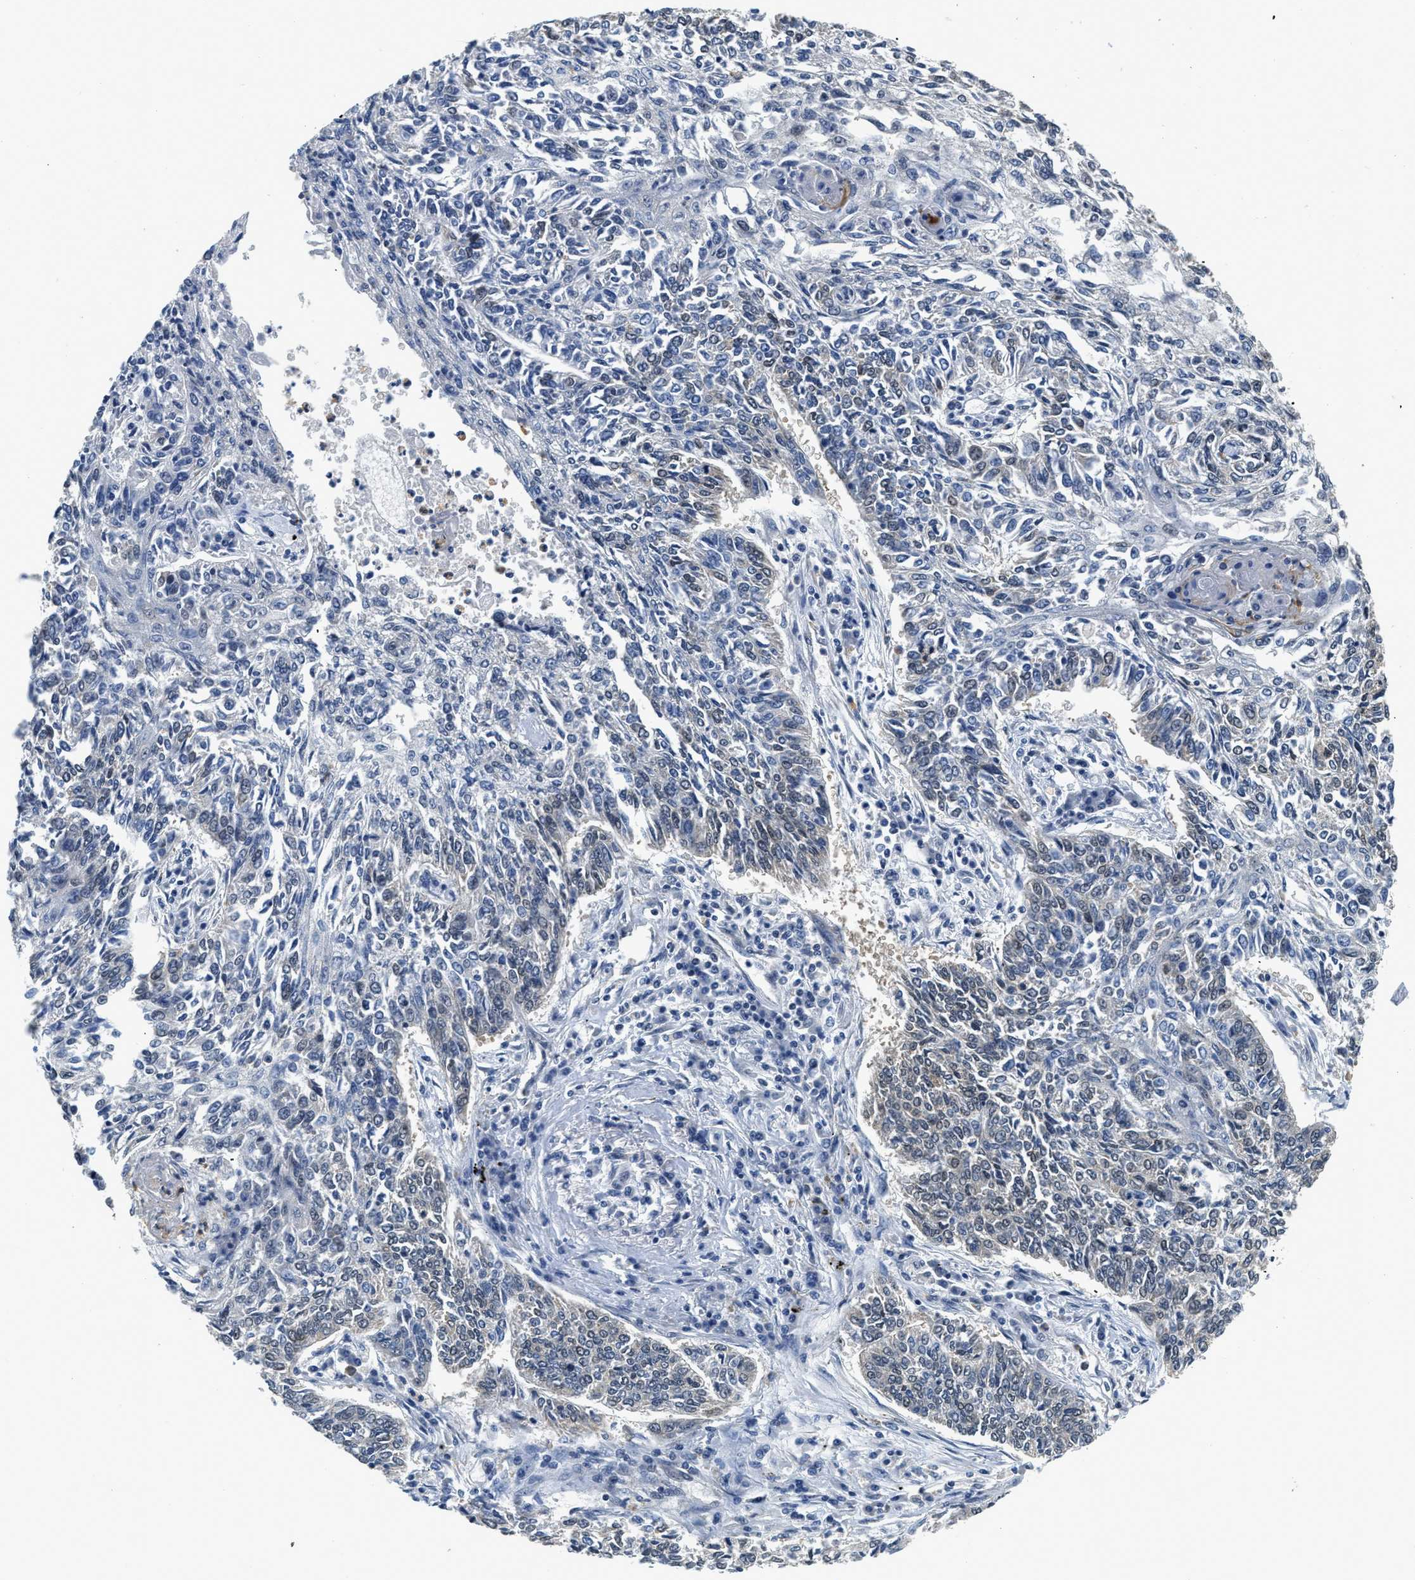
{"staining": {"intensity": "negative", "quantity": "none", "location": "none"}, "tissue": "lung cancer", "cell_type": "Tumor cells", "image_type": "cancer", "snomed": [{"axis": "morphology", "description": "Normal tissue, NOS"}, {"axis": "morphology", "description": "Squamous cell carcinoma, NOS"}, {"axis": "topography", "description": "Cartilage tissue"}, {"axis": "topography", "description": "Bronchus"}, {"axis": "topography", "description": "Lung"}], "caption": "Tumor cells are negative for brown protein staining in lung cancer (squamous cell carcinoma).", "gene": "SMAD4", "patient": {"sex": "female", "age": 49}}